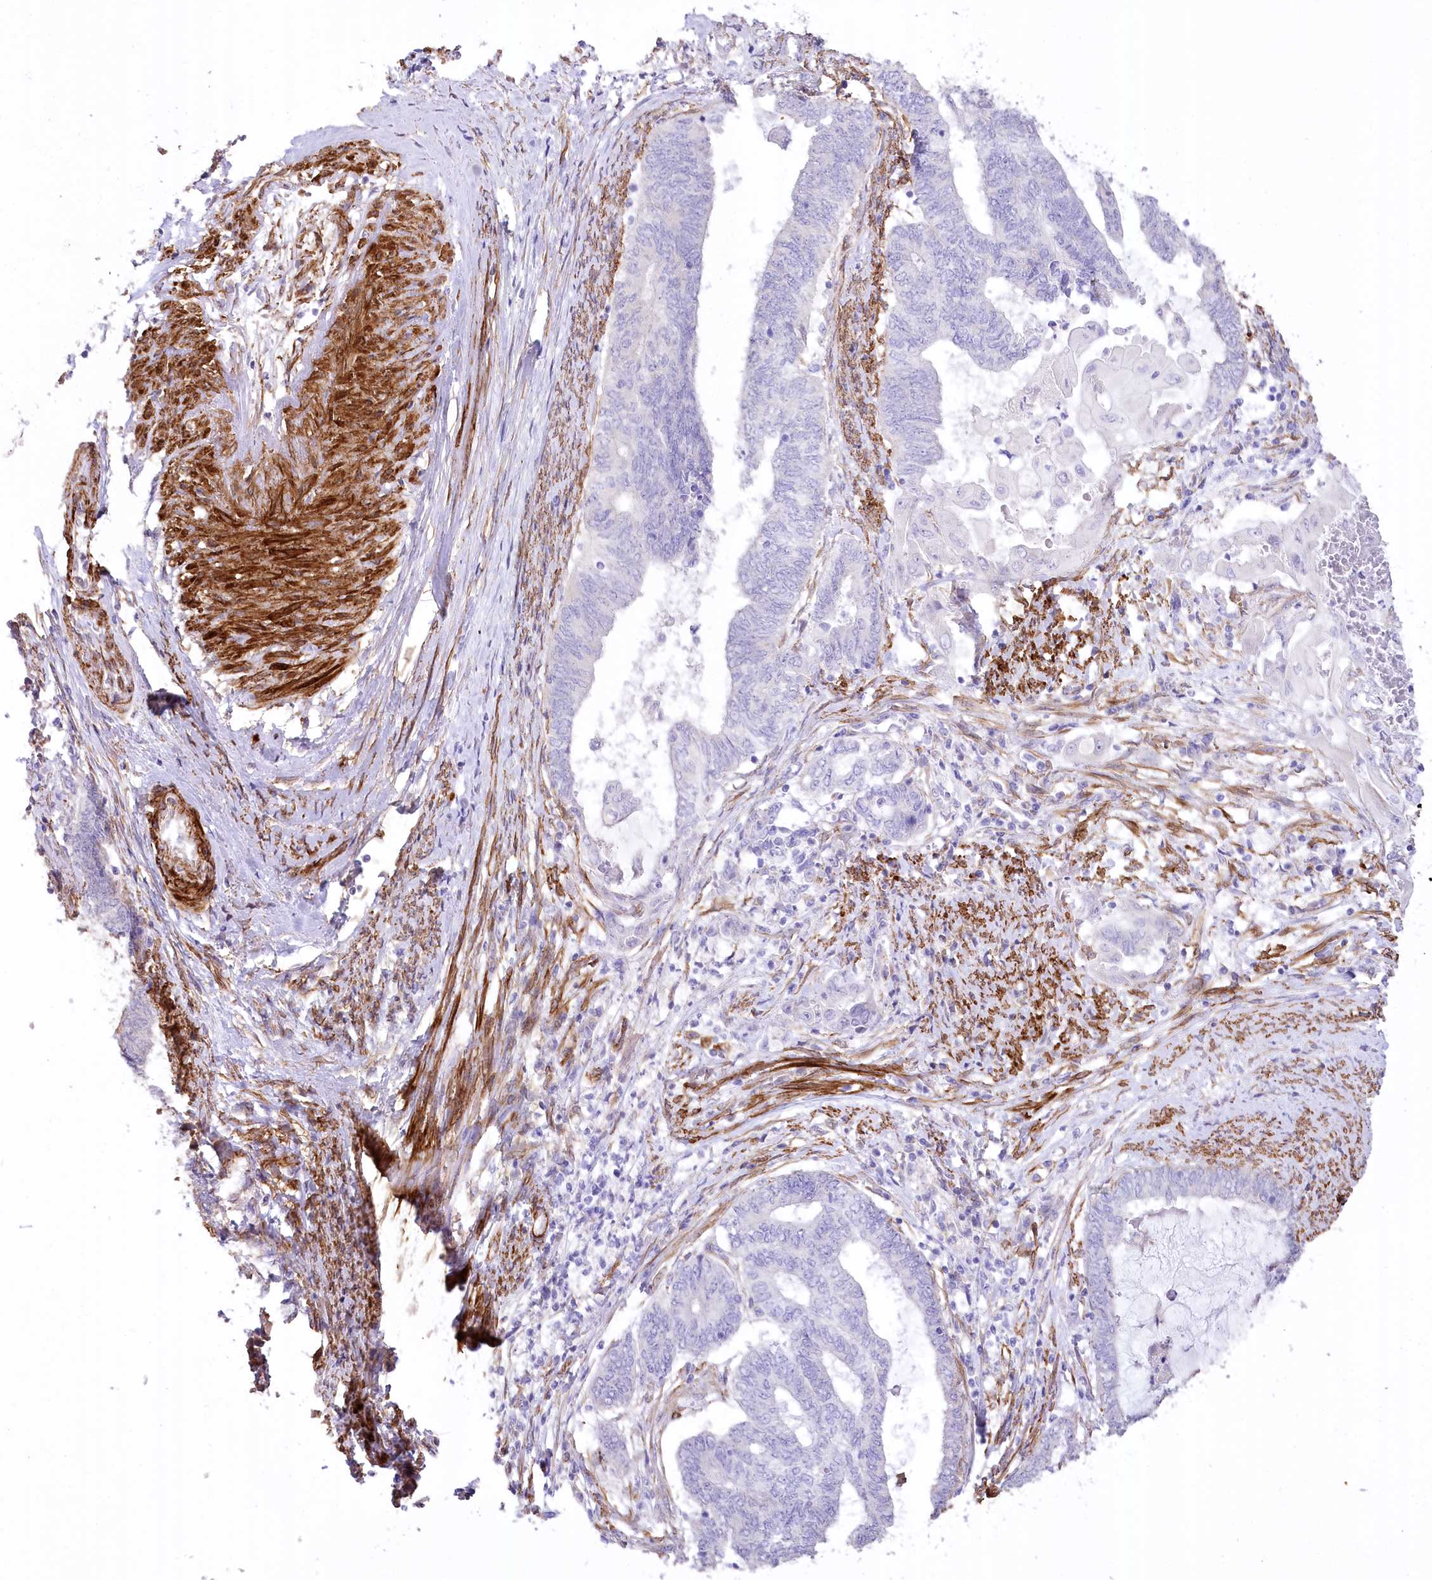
{"staining": {"intensity": "negative", "quantity": "none", "location": "none"}, "tissue": "endometrial cancer", "cell_type": "Tumor cells", "image_type": "cancer", "snomed": [{"axis": "morphology", "description": "Adenocarcinoma, NOS"}, {"axis": "topography", "description": "Uterus"}, {"axis": "topography", "description": "Endometrium"}], "caption": "Immunohistochemistry of endometrial cancer (adenocarcinoma) displays no expression in tumor cells. (DAB immunohistochemistry visualized using brightfield microscopy, high magnification).", "gene": "SYNPO2", "patient": {"sex": "female", "age": 70}}